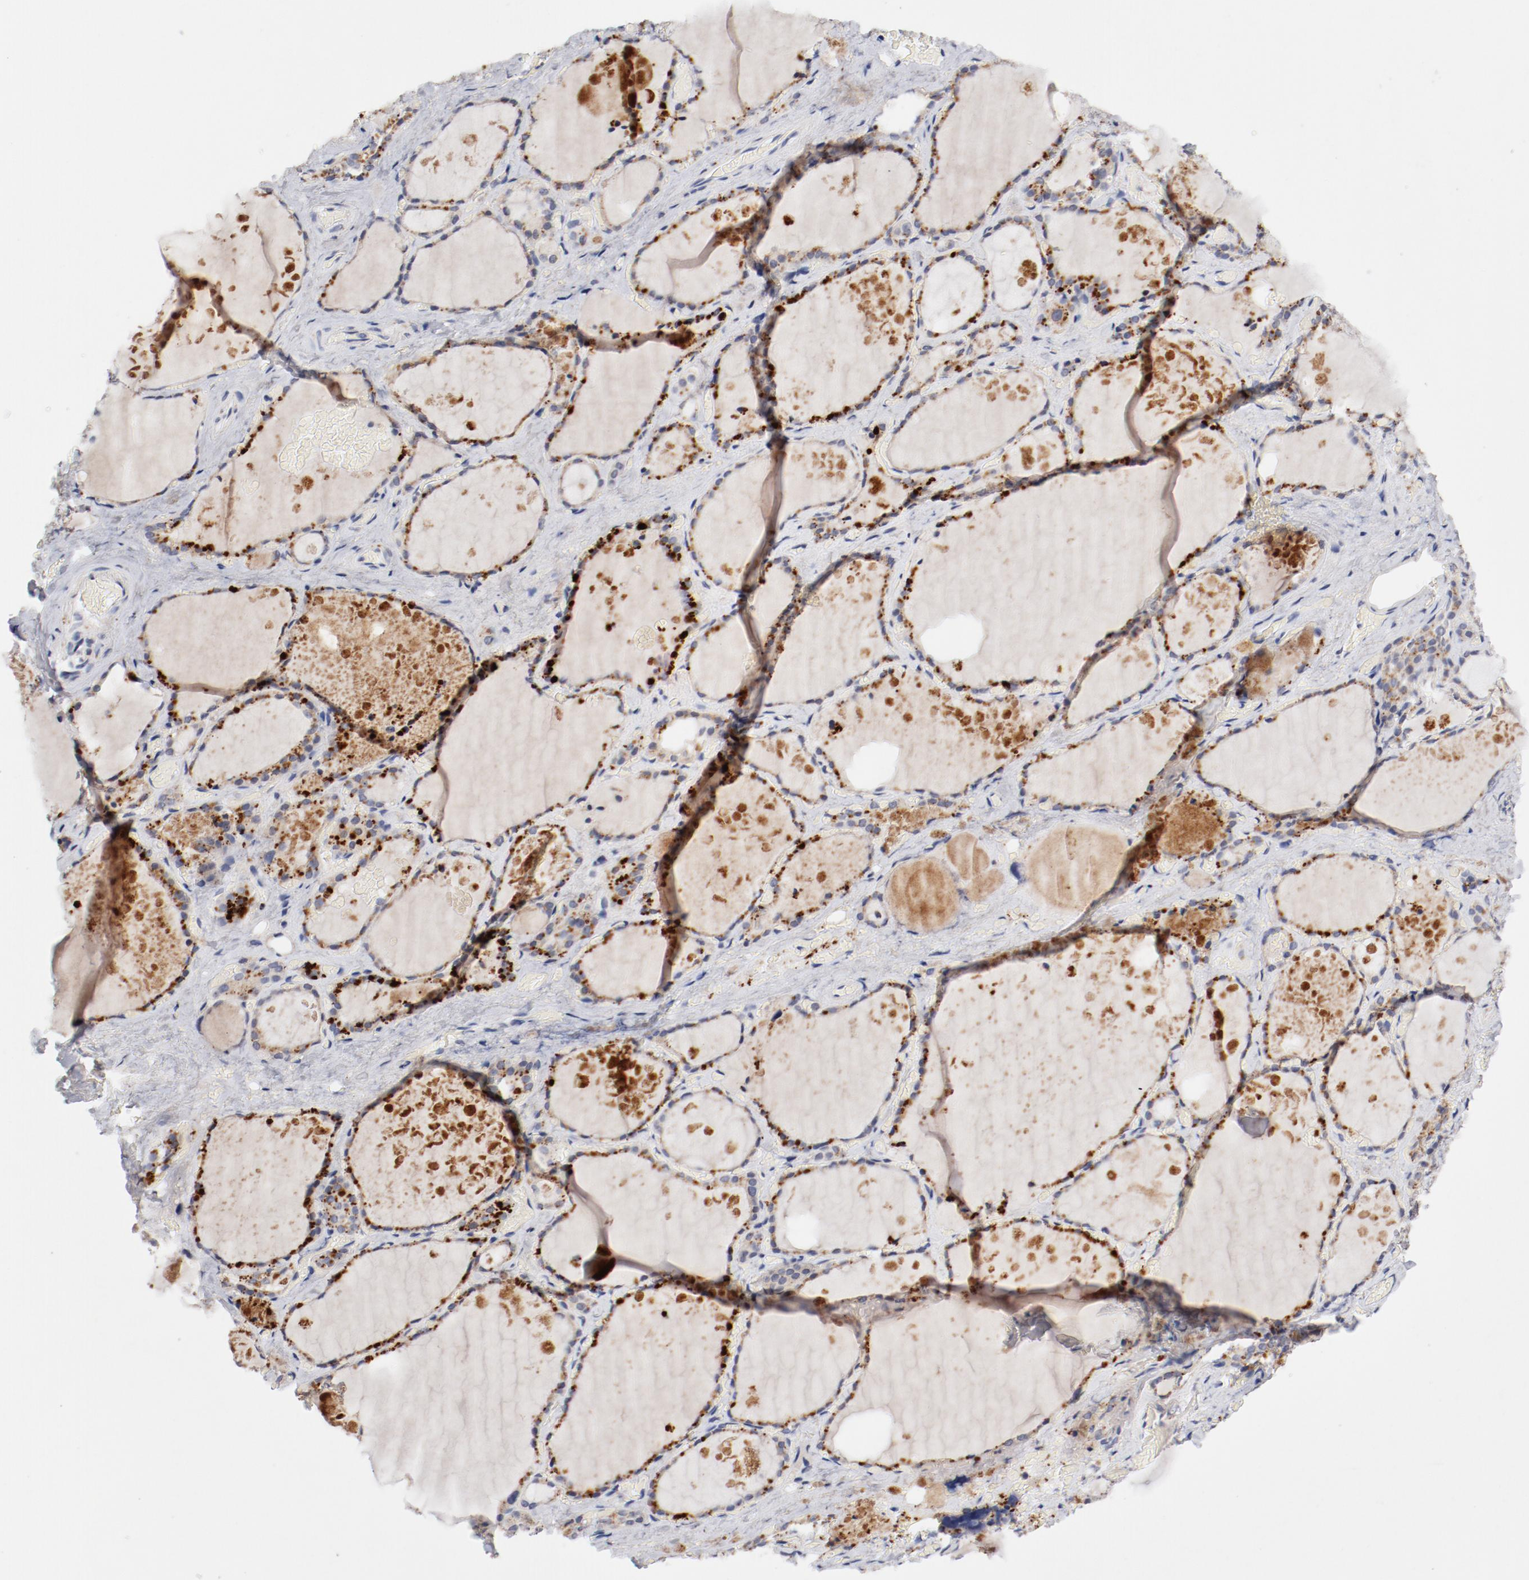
{"staining": {"intensity": "moderate", "quantity": "<25%", "location": "nuclear"}, "tissue": "thyroid gland", "cell_type": "Glandular cells", "image_type": "normal", "snomed": [{"axis": "morphology", "description": "Normal tissue, NOS"}, {"axis": "topography", "description": "Thyroid gland"}], "caption": "Immunohistochemistry (IHC) image of benign thyroid gland: human thyroid gland stained using immunohistochemistry demonstrates low levels of moderate protein expression localized specifically in the nuclear of glandular cells, appearing as a nuclear brown color.", "gene": "BIRC5", "patient": {"sex": "male", "age": 61}}